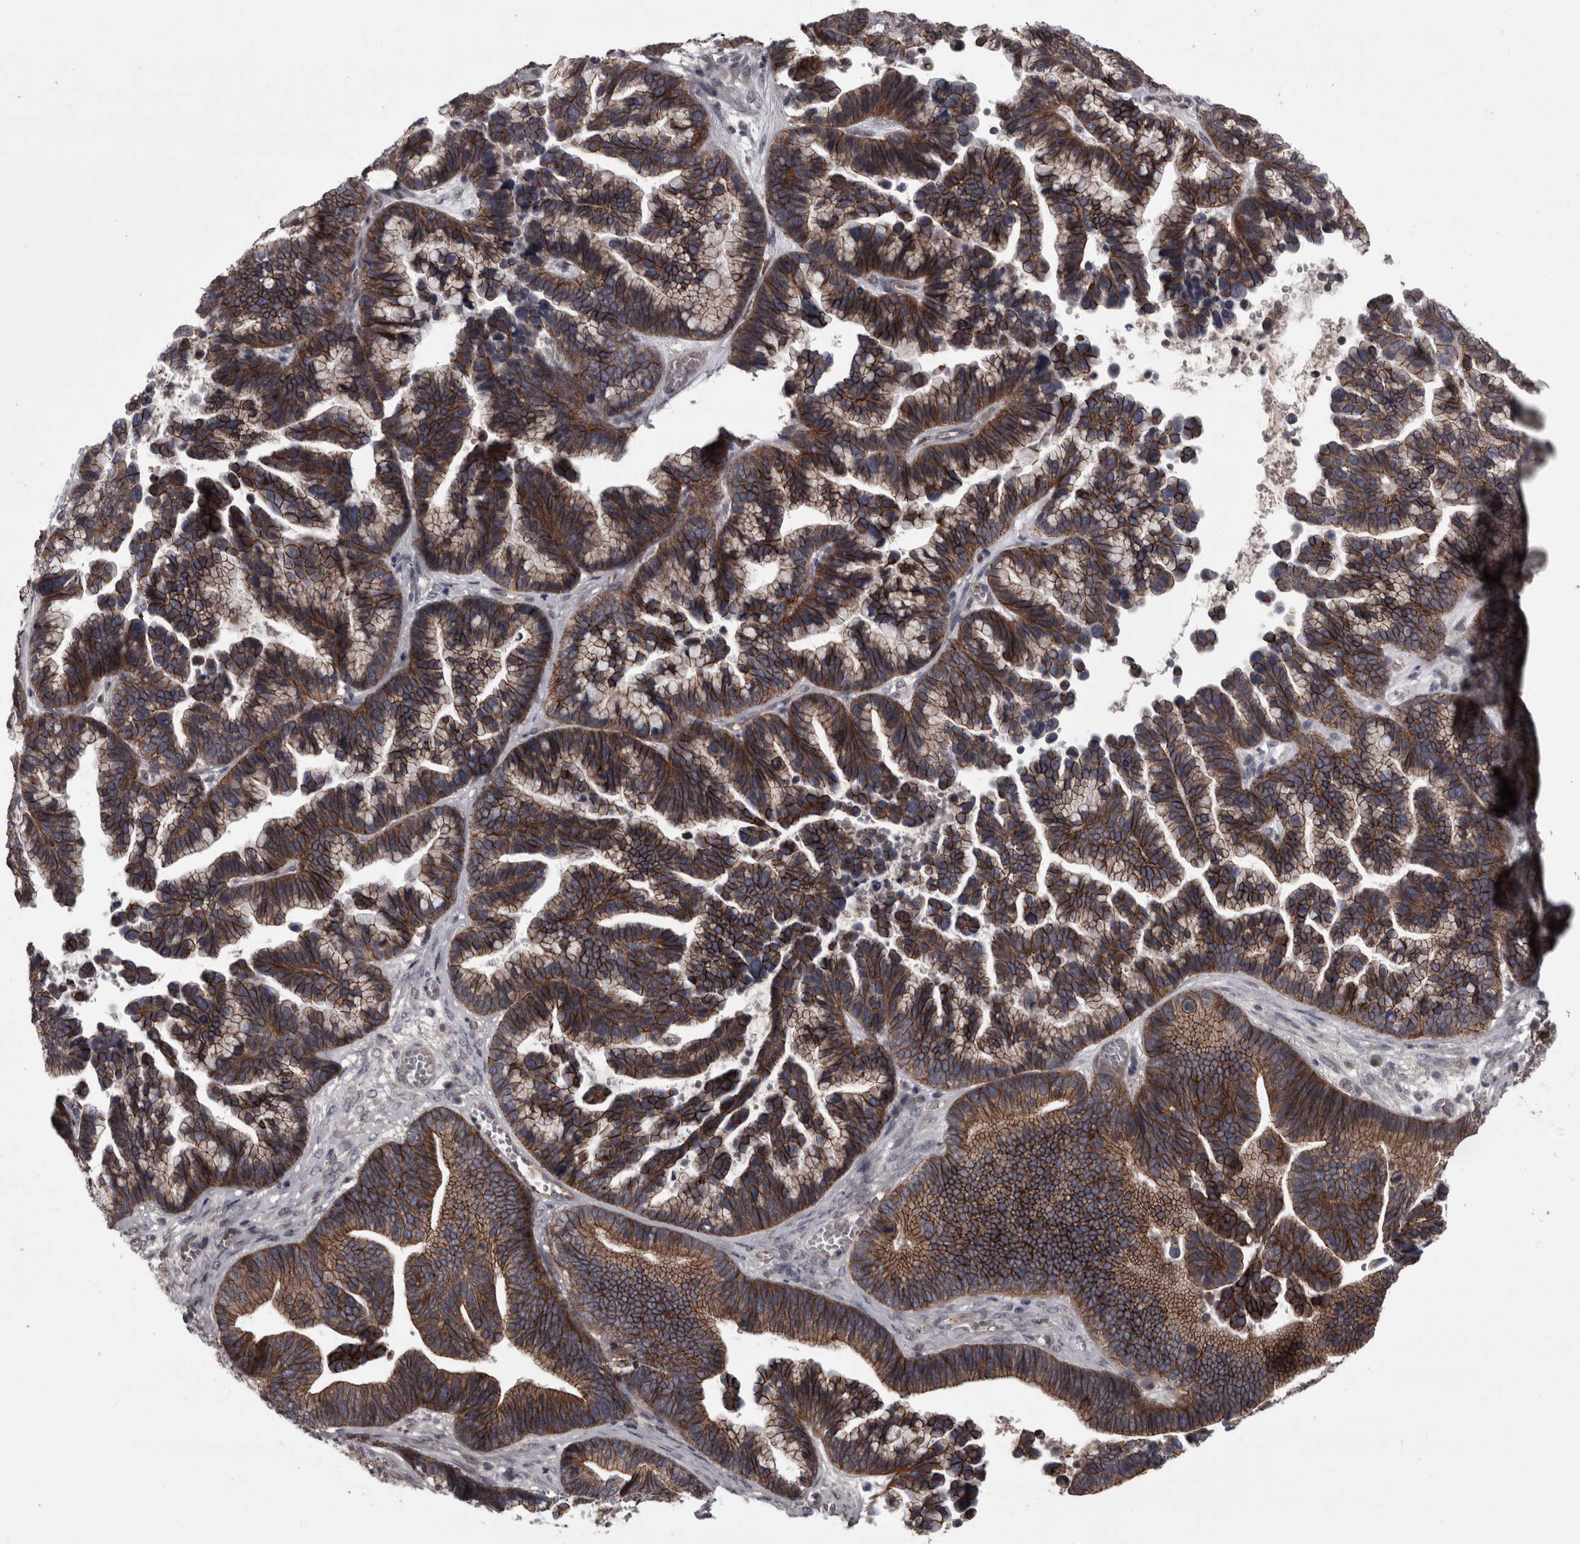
{"staining": {"intensity": "moderate", "quantity": ">75%", "location": "cytoplasmic/membranous"}, "tissue": "ovarian cancer", "cell_type": "Tumor cells", "image_type": "cancer", "snomed": [{"axis": "morphology", "description": "Cystadenocarcinoma, serous, NOS"}, {"axis": "topography", "description": "Ovary"}], "caption": "Protein staining exhibits moderate cytoplasmic/membranous expression in about >75% of tumor cells in ovarian cancer.", "gene": "PCDH17", "patient": {"sex": "female", "age": 56}}